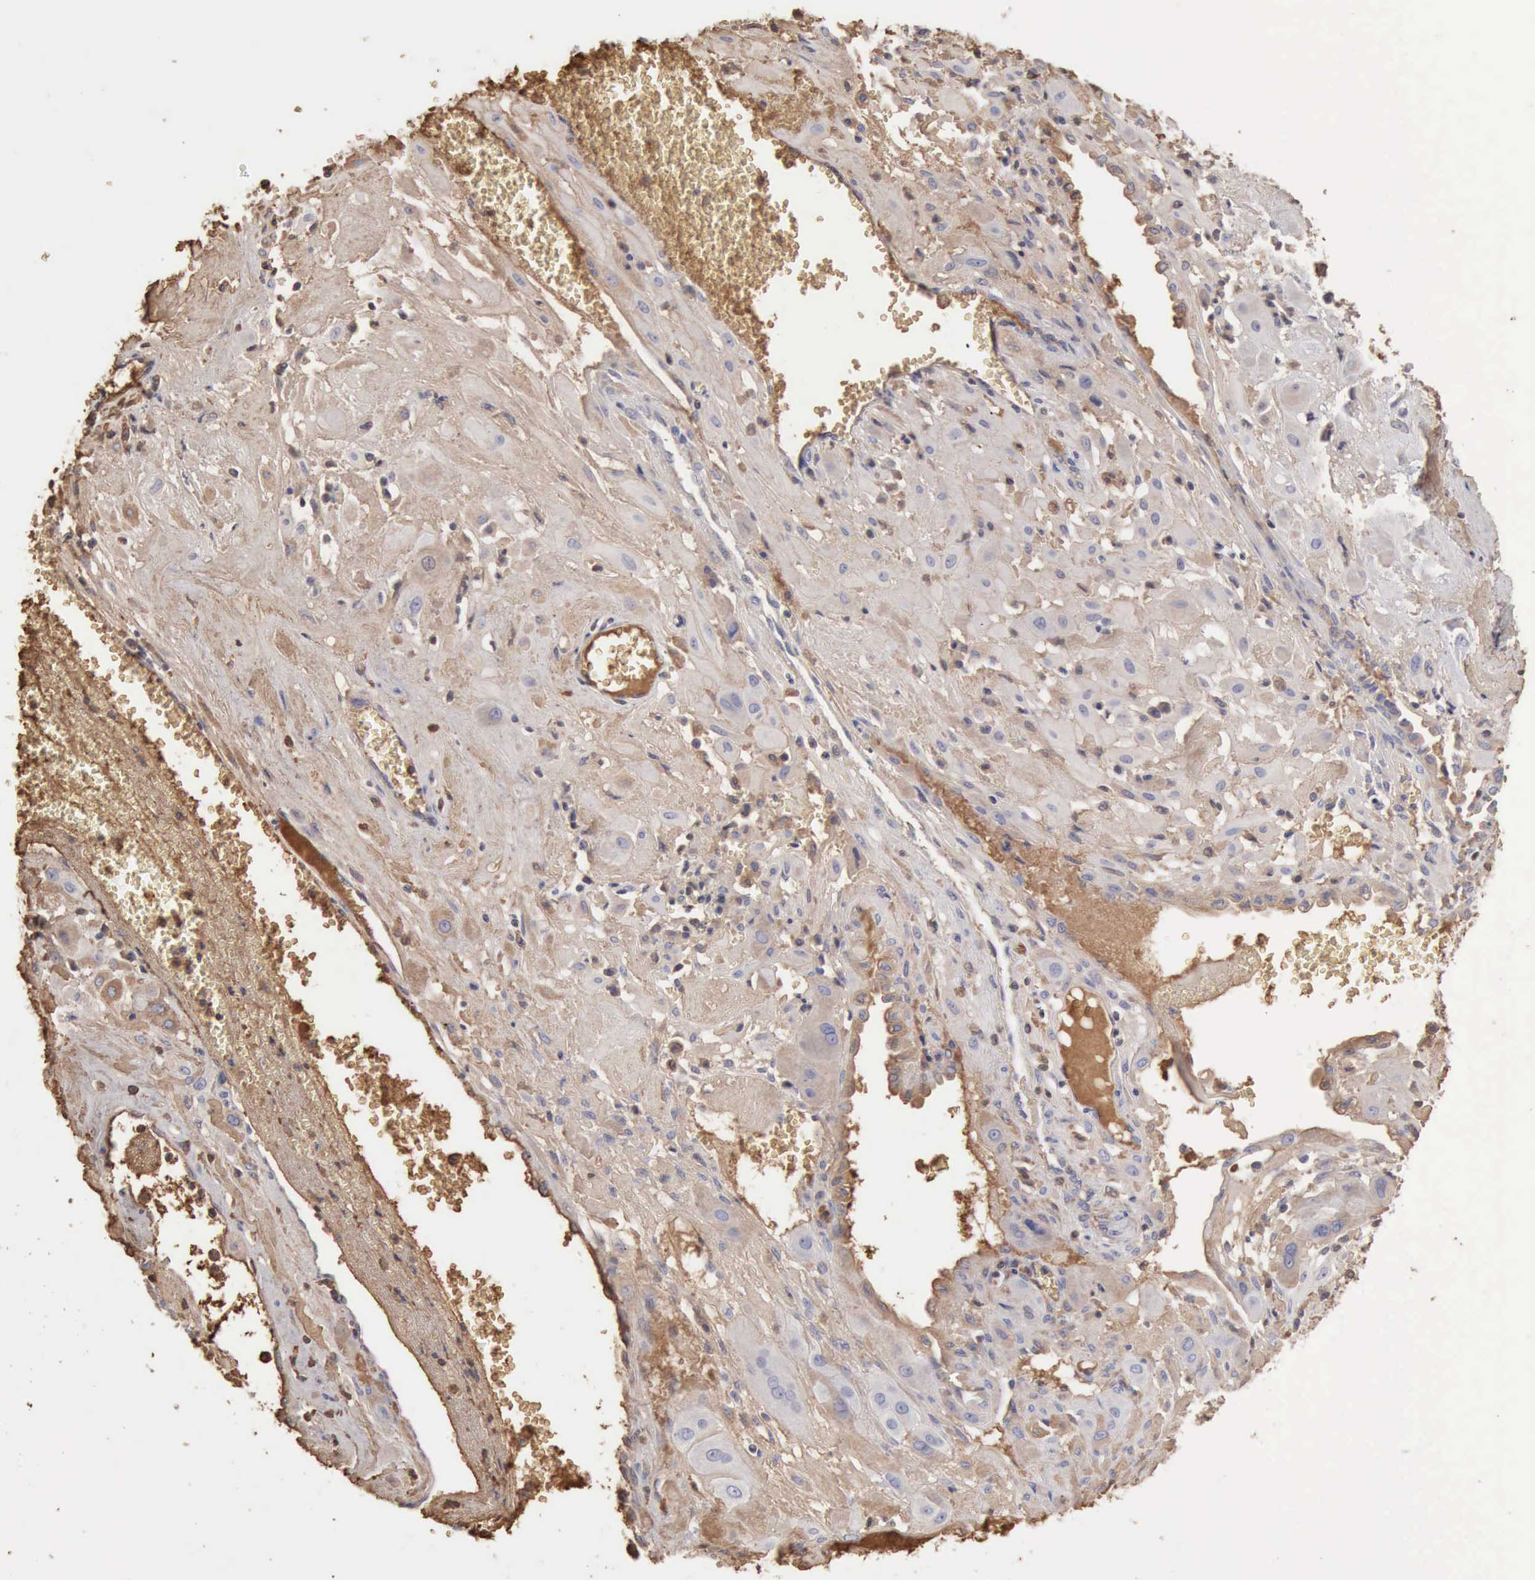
{"staining": {"intensity": "weak", "quantity": "<25%", "location": "cytoplasmic/membranous"}, "tissue": "cervical cancer", "cell_type": "Tumor cells", "image_type": "cancer", "snomed": [{"axis": "morphology", "description": "Squamous cell carcinoma, NOS"}, {"axis": "topography", "description": "Cervix"}], "caption": "The photomicrograph reveals no significant positivity in tumor cells of cervical cancer (squamous cell carcinoma). (Stains: DAB (3,3'-diaminobenzidine) immunohistochemistry (IHC) with hematoxylin counter stain, Microscopy: brightfield microscopy at high magnification).", "gene": "SERPINA1", "patient": {"sex": "female", "age": 34}}